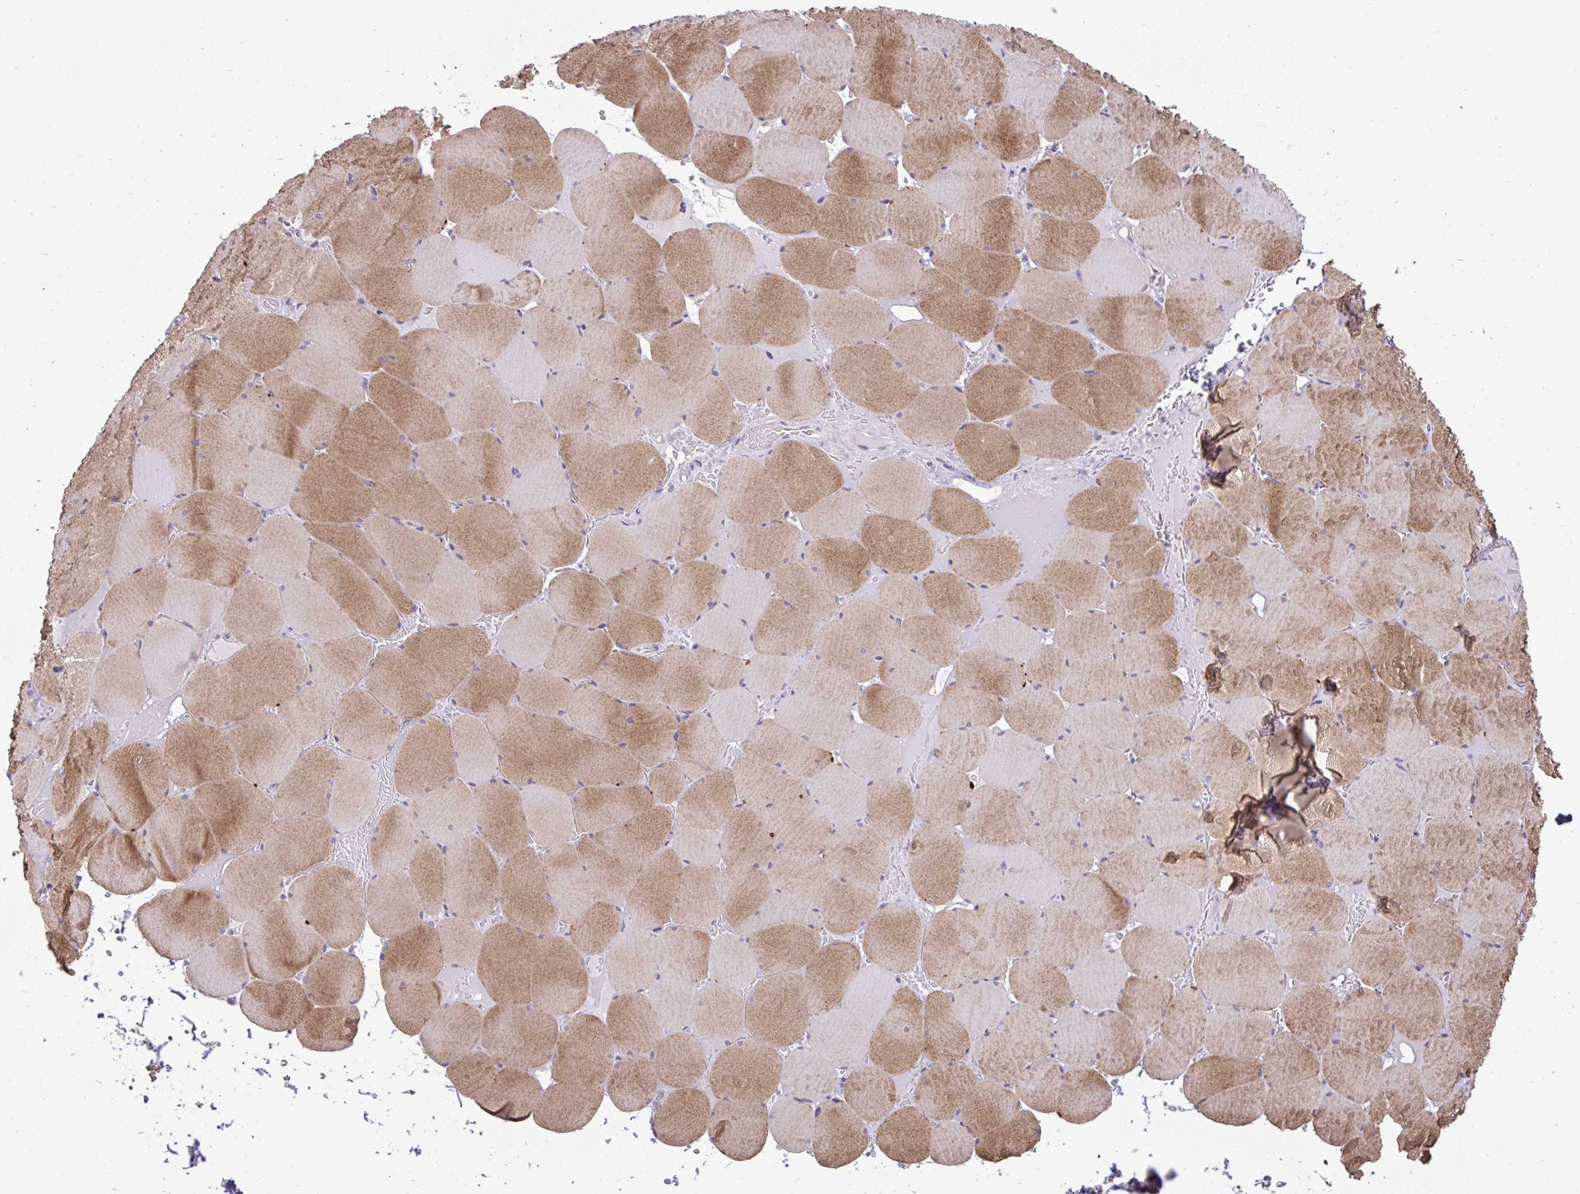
{"staining": {"intensity": "moderate", "quantity": ">75%", "location": "cytoplasmic/membranous"}, "tissue": "skeletal muscle", "cell_type": "Myocytes", "image_type": "normal", "snomed": [{"axis": "morphology", "description": "Normal tissue, NOS"}, {"axis": "topography", "description": "Skeletal muscle"}, {"axis": "topography", "description": "Head-Neck"}], "caption": "An immunohistochemistry photomicrograph of unremarkable tissue is shown. Protein staining in brown labels moderate cytoplasmic/membranous positivity in skeletal muscle within myocytes.", "gene": "CYP20A1", "patient": {"sex": "male", "age": 66}}